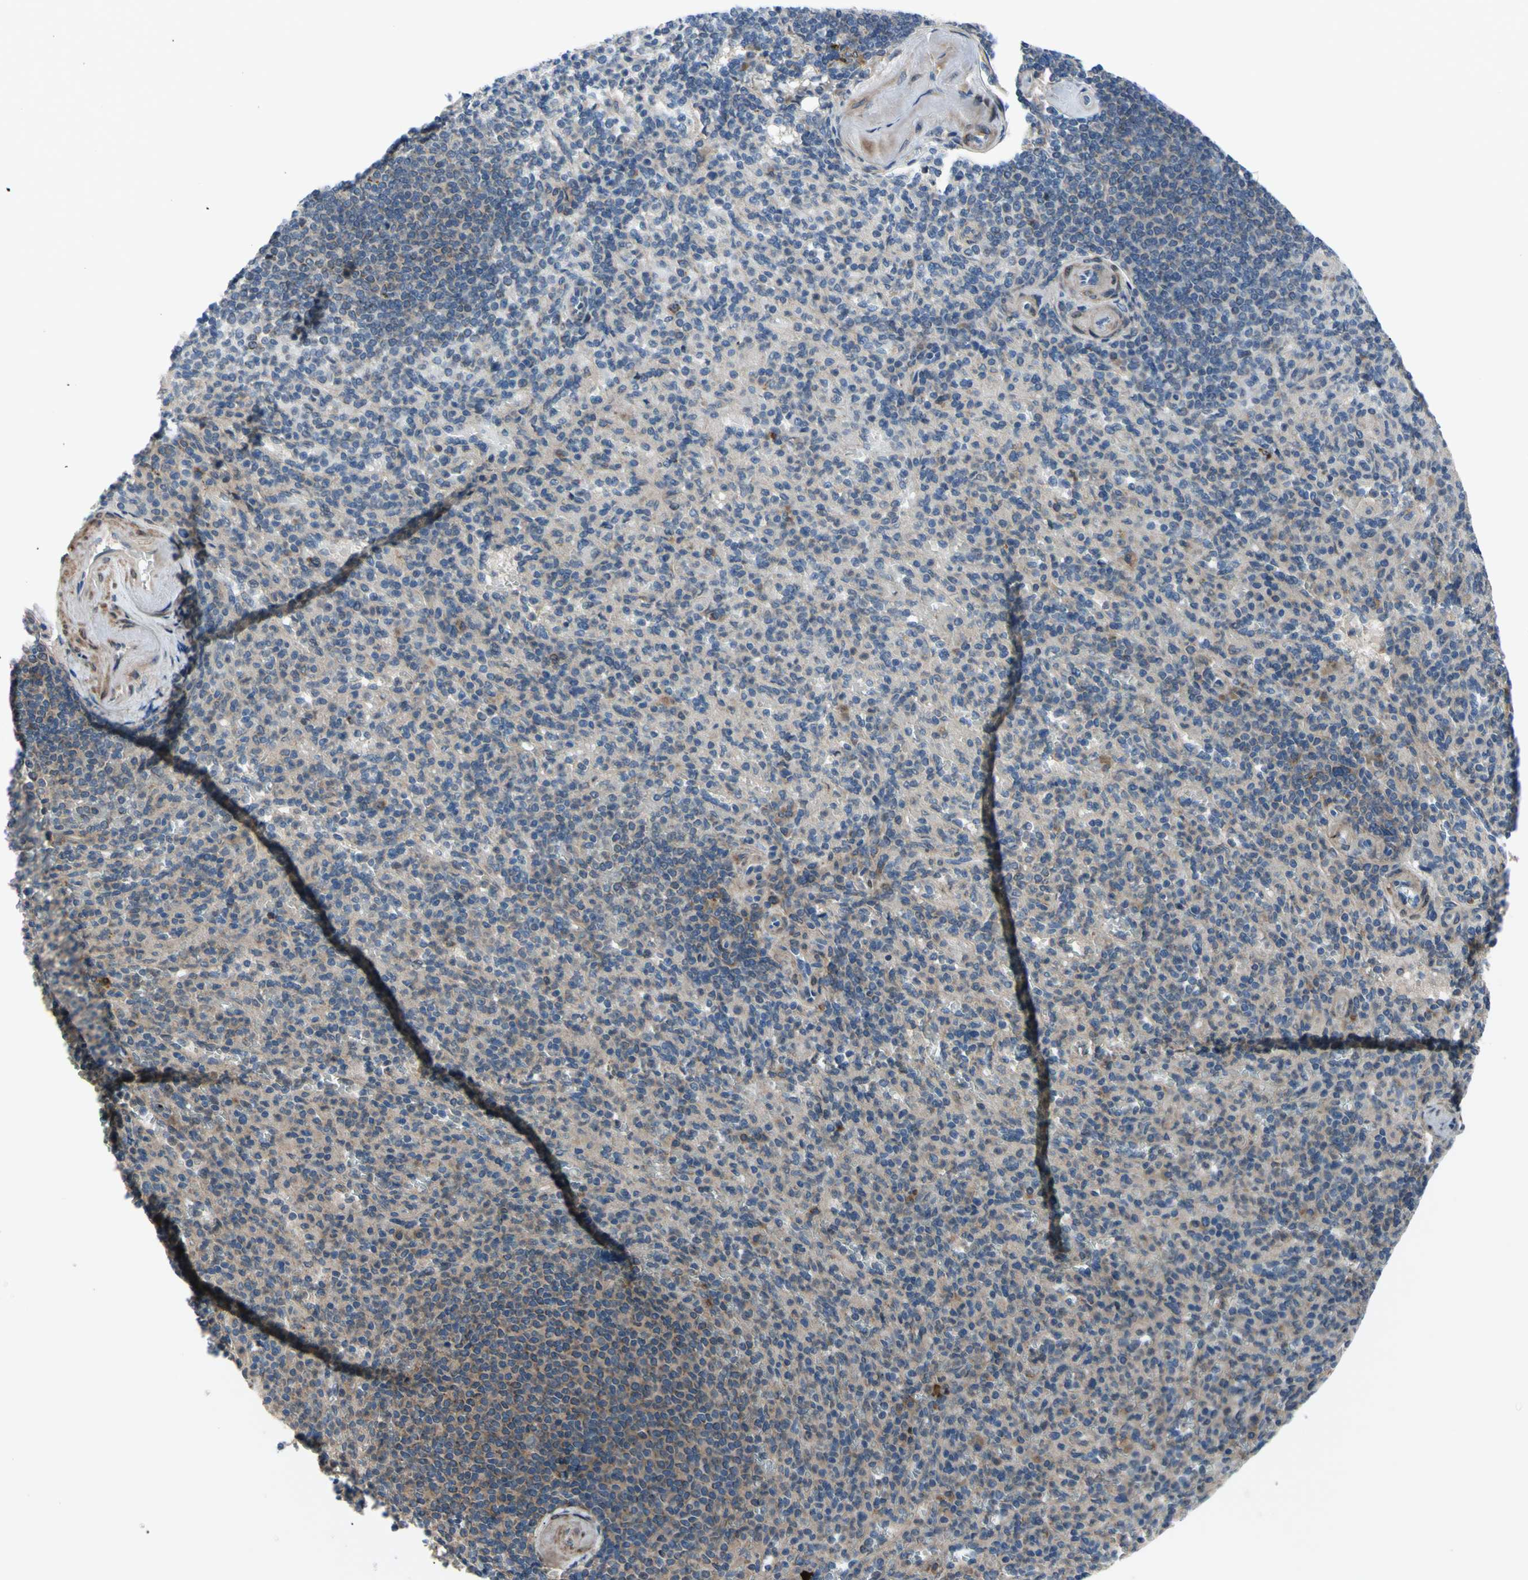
{"staining": {"intensity": "weak", "quantity": "25%-75%", "location": "cytoplasmic/membranous"}, "tissue": "spleen", "cell_type": "Cells in red pulp", "image_type": "normal", "snomed": [{"axis": "morphology", "description": "Normal tissue, NOS"}, {"axis": "topography", "description": "Spleen"}], "caption": "DAB immunohistochemical staining of benign human spleen displays weak cytoplasmic/membranous protein staining in about 25%-75% of cells in red pulp.", "gene": "SVIL", "patient": {"sex": "female", "age": 74}}